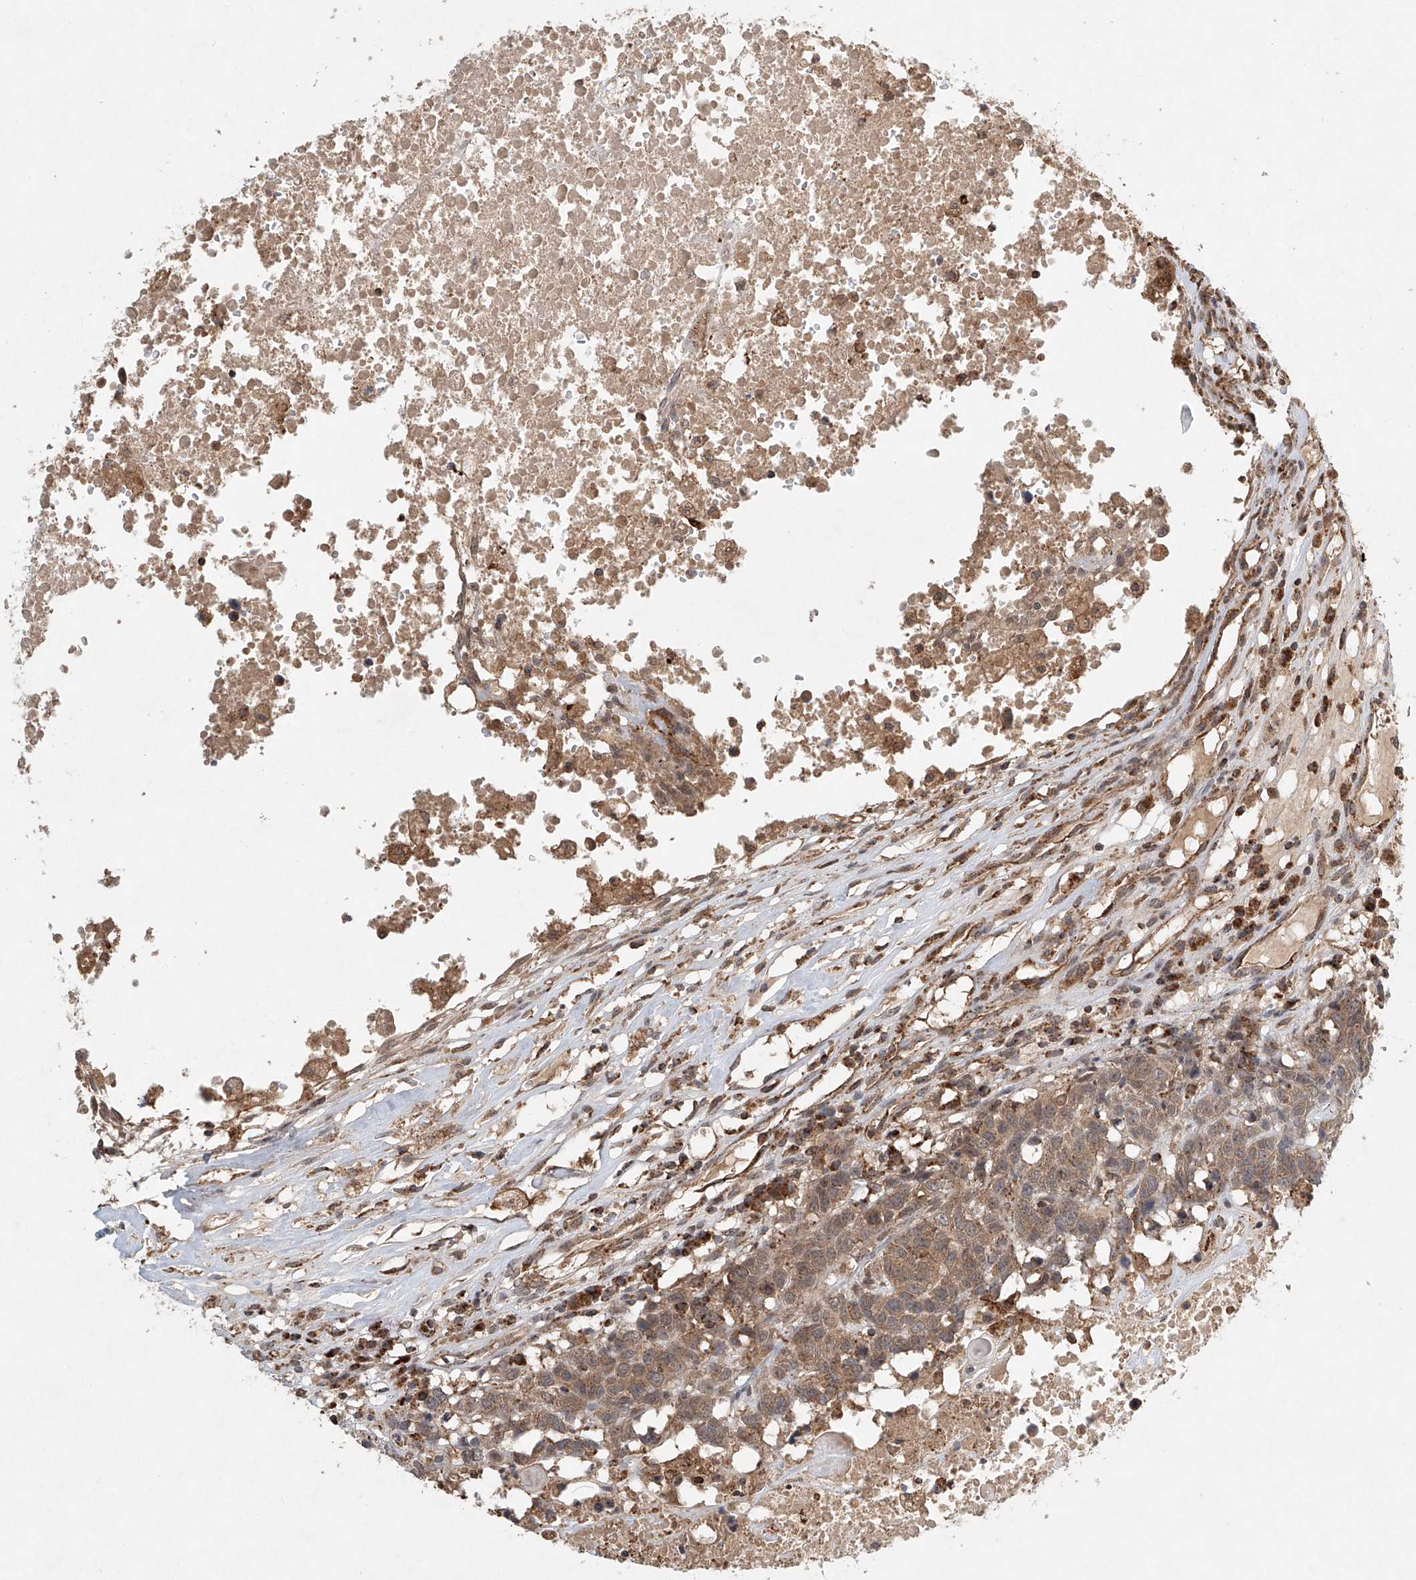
{"staining": {"intensity": "moderate", "quantity": ">75%", "location": "cytoplasmic/membranous"}, "tissue": "head and neck cancer", "cell_type": "Tumor cells", "image_type": "cancer", "snomed": [{"axis": "morphology", "description": "Squamous cell carcinoma, NOS"}, {"axis": "topography", "description": "Head-Neck"}], "caption": "IHC micrograph of squamous cell carcinoma (head and neck) stained for a protein (brown), which shows medium levels of moderate cytoplasmic/membranous staining in approximately >75% of tumor cells.", "gene": "DCAF11", "patient": {"sex": "male", "age": 66}}